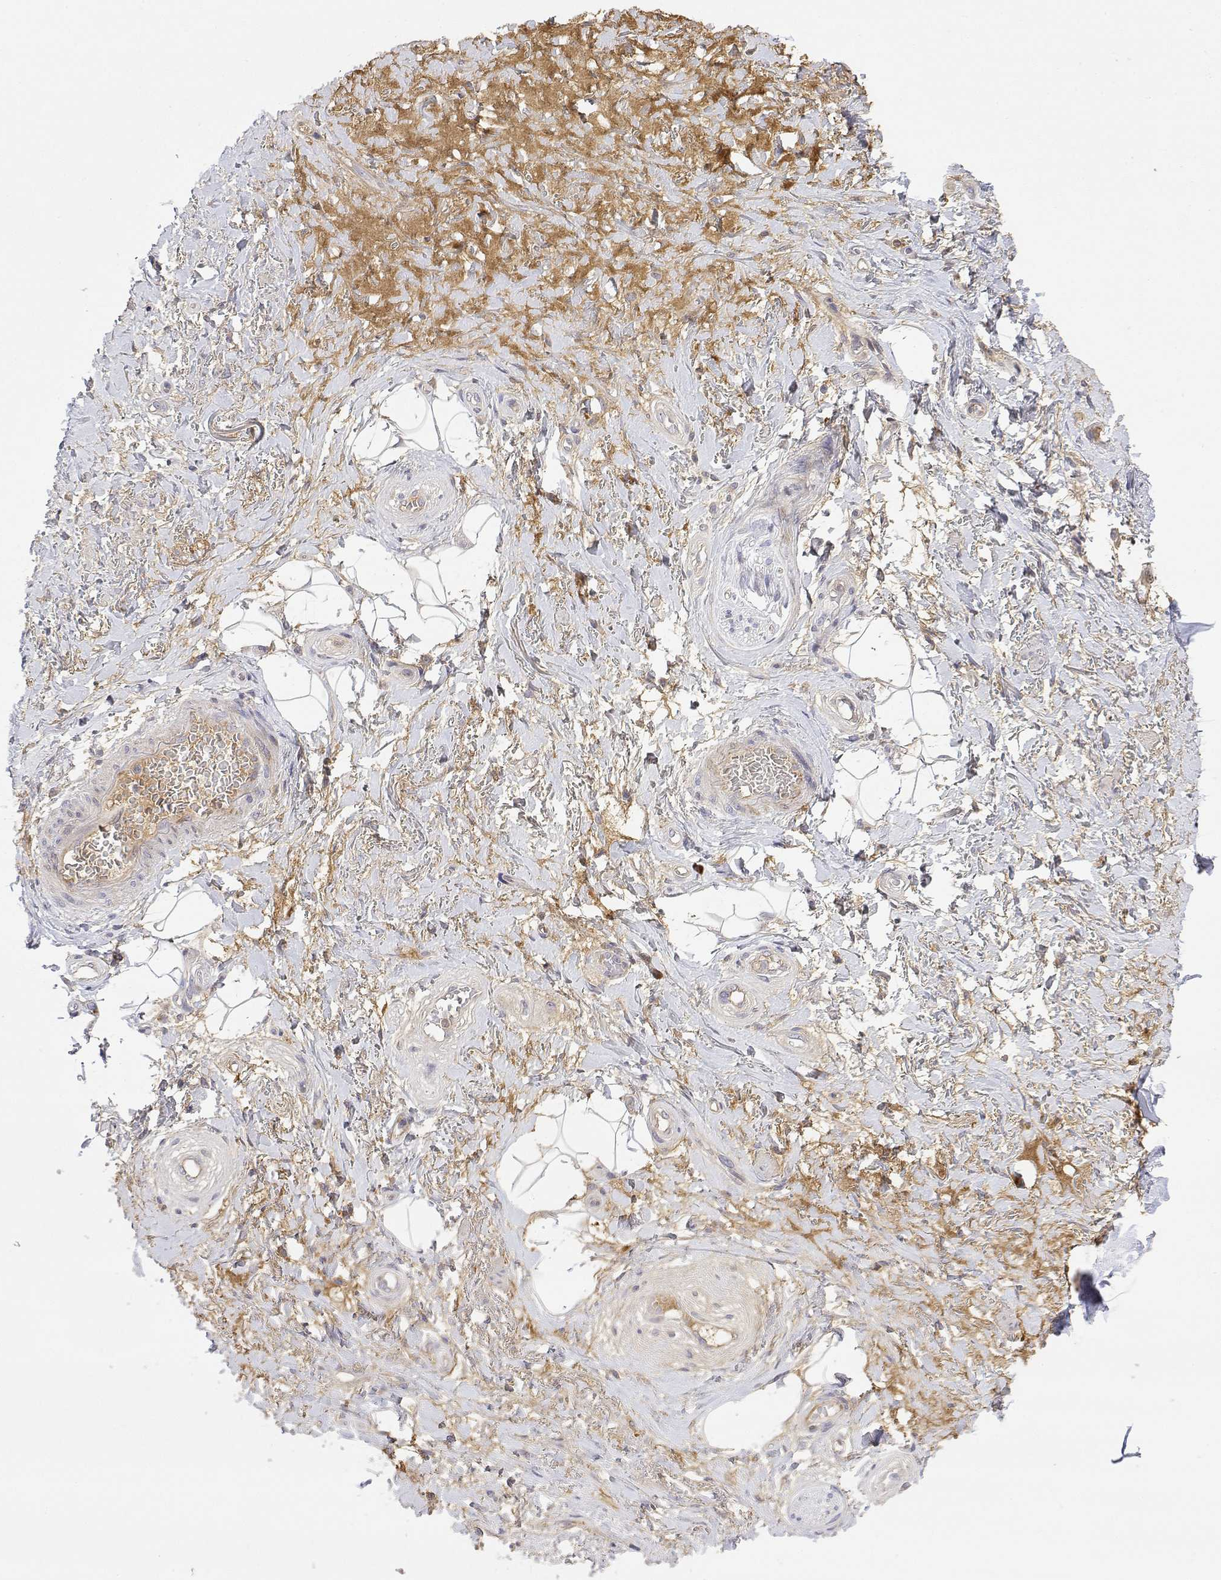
{"staining": {"intensity": "negative", "quantity": "none", "location": "none"}, "tissue": "adipose tissue", "cell_type": "Adipocytes", "image_type": "normal", "snomed": [{"axis": "morphology", "description": "Normal tissue, NOS"}, {"axis": "topography", "description": "Anal"}, {"axis": "topography", "description": "Peripheral nerve tissue"}], "caption": "A high-resolution histopathology image shows IHC staining of unremarkable adipose tissue, which displays no significant expression in adipocytes. Nuclei are stained in blue.", "gene": "IGFBP4", "patient": {"sex": "male", "age": 53}}